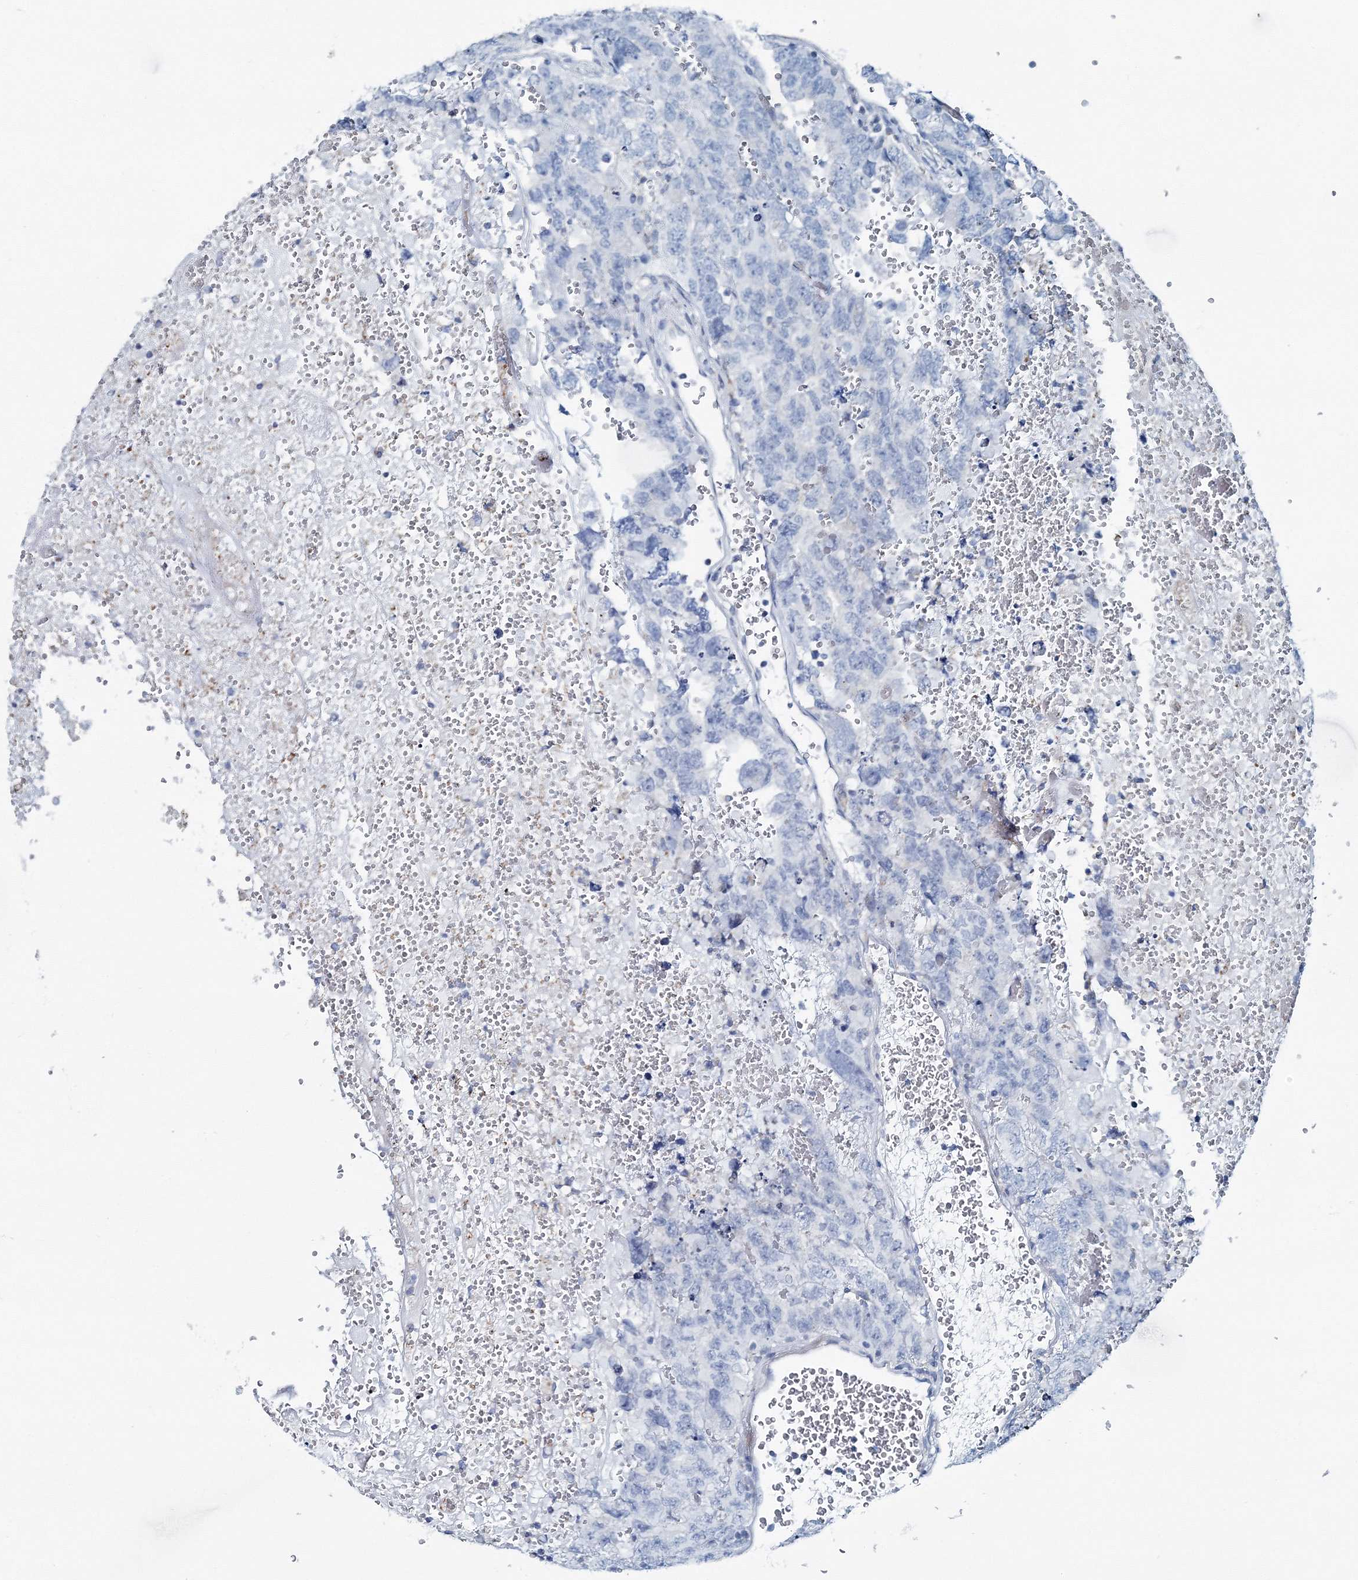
{"staining": {"intensity": "negative", "quantity": "none", "location": "none"}, "tissue": "testis cancer", "cell_type": "Tumor cells", "image_type": "cancer", "snomed": [{"axis": "morphology", "description": "Carcinoma, Embryonal, NOS"}, {"axis": "topography", "description": "Testis"}], "caption": "This is an immunohistochemistry (IHC) histopathology image of human testis cancer (embryonal carcinoma). There is no positivity in tumor cells.", "gene": "GABARAPL2", "patient": {"sex": "male", "age": 45}}